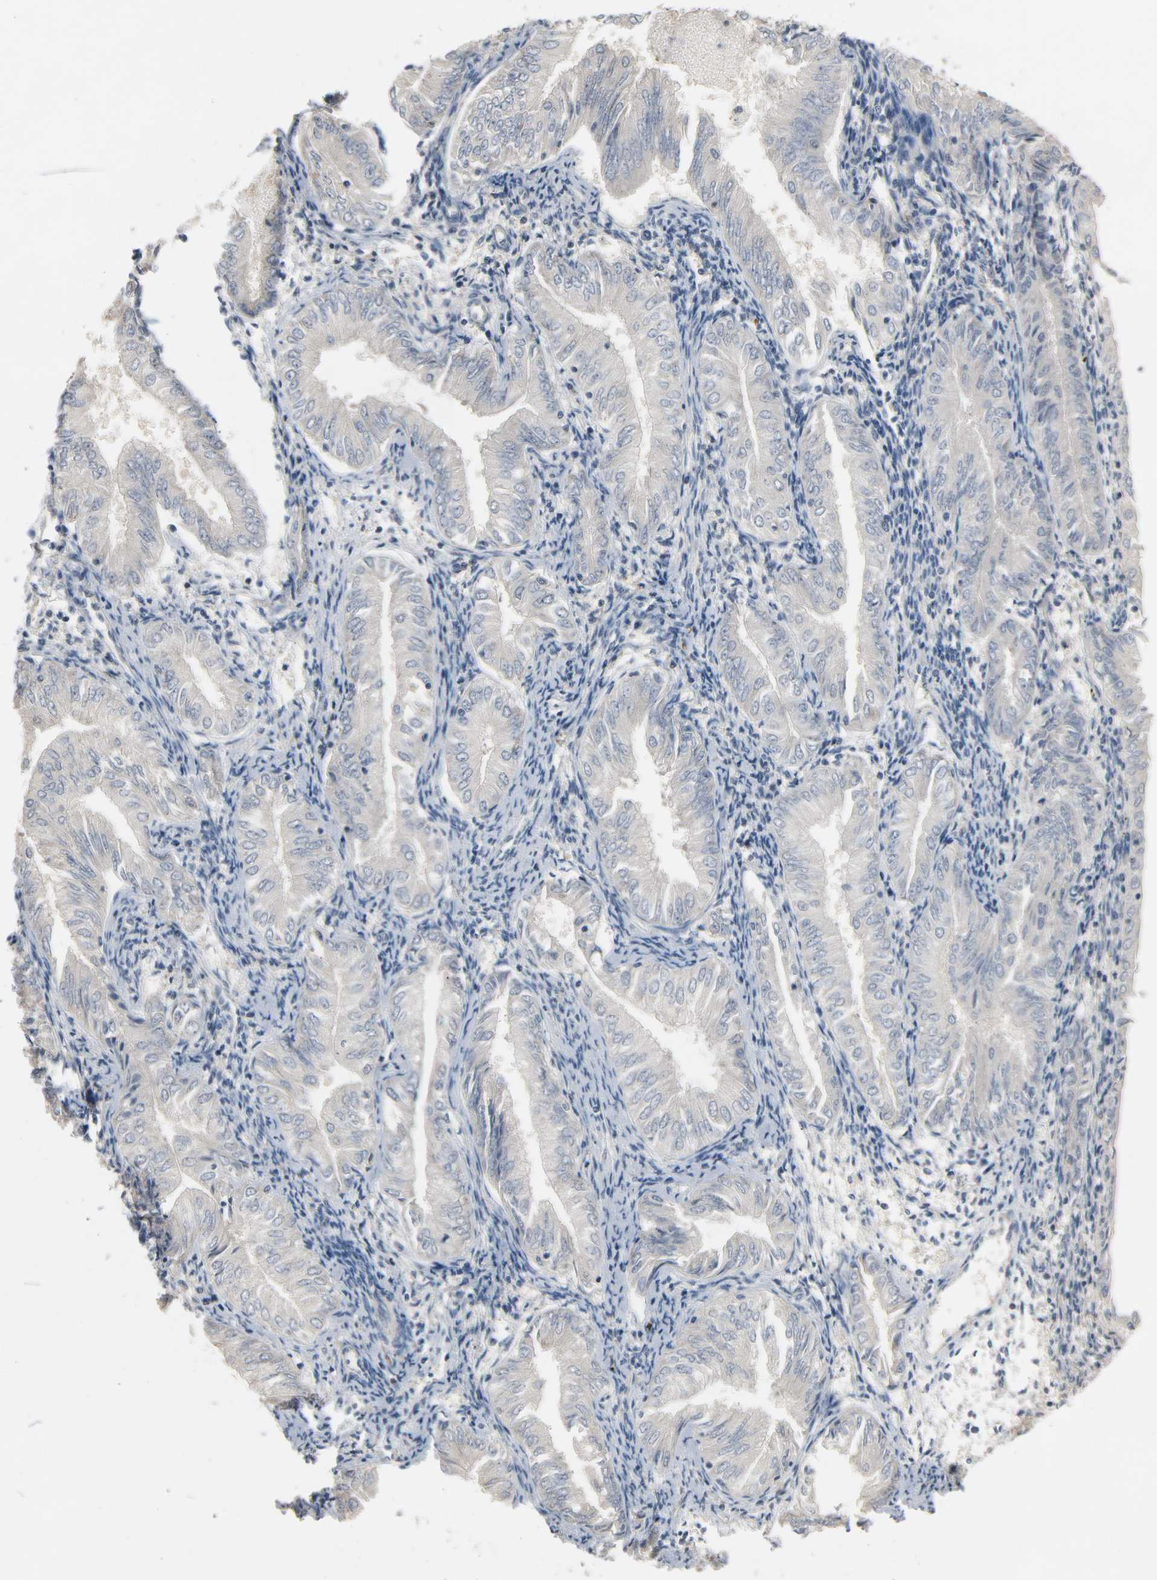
{"staining": {"intensity": "negative", "quantity": "none", "location": "none"}, "tissue": "endometrial cancer", "cell_type": "Tumor cells", "image_type": "cancer", "snomed": [{"axis": "morphology", "description": "Adenocarcinoma, NOS"}, {"axis": "topography", "description": "Endometrium"}], "caption": "High power microscopy micrograph of an immunohistochemistry image of endometrial adenocarcinoma, revealing no significant expression in tumor cells.", "gene": "CD4", "patient": {"sex": "female", "age": 53}}